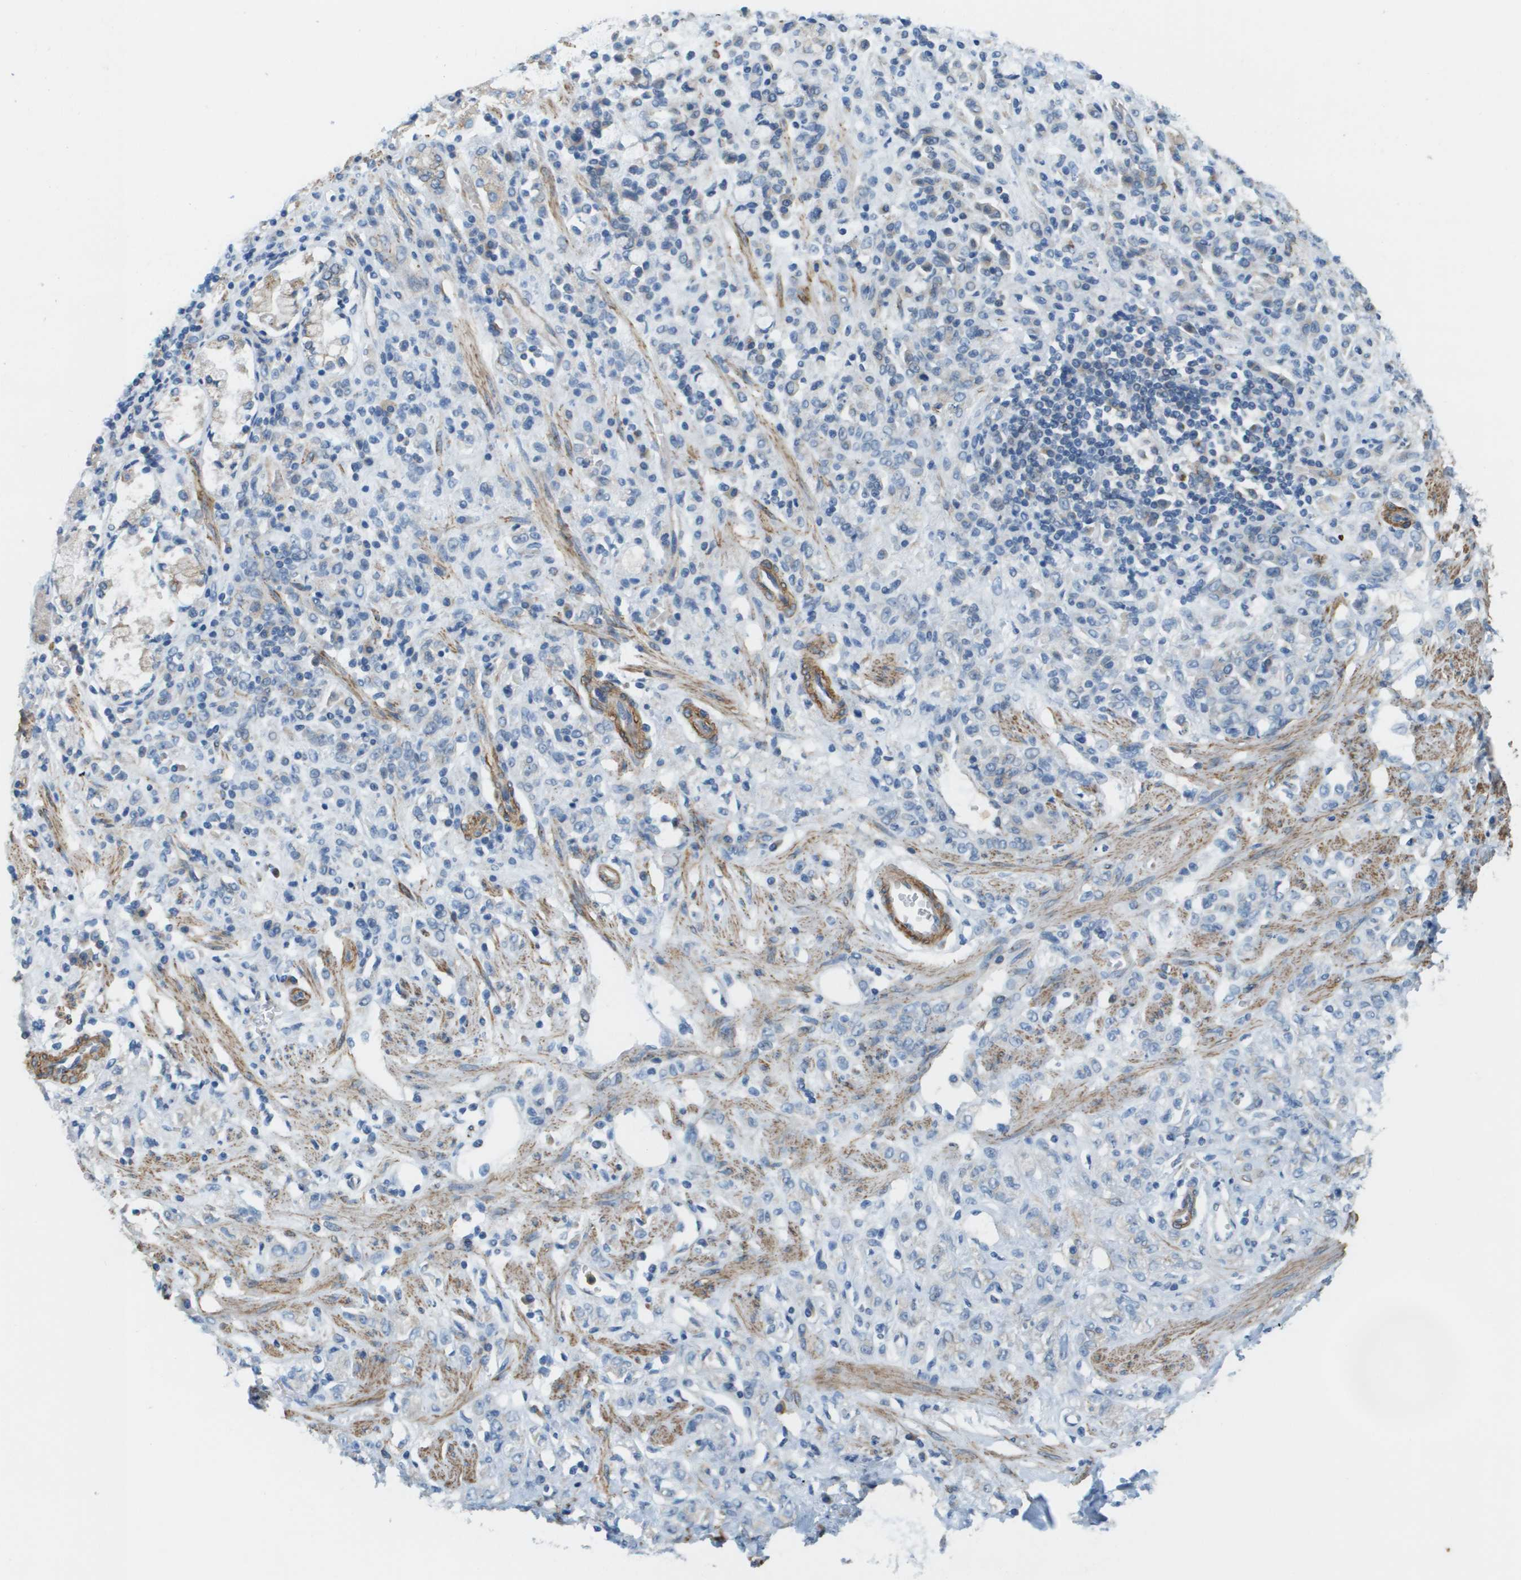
{"staining": {"intensity": "negative", "quantity": "none", "location": "none"}, "tissue": "stomach cancer", "cell_type": "Tumor cells", "image_type": "cancer", "snomed": [{"axis": "morphology", "description": "Normal tissue, NOS"}, {"axis": "morphology", "description": "Adenocarcinoma, NOS"}, {"axis": "topography", "description": "Stomach"}], "caption": "The image demonstrates no significant expression in tumor cells of adenocarcinoma (stomach).", "gene": "MYH11", "patient": {"sex": "male", "age": 82}}